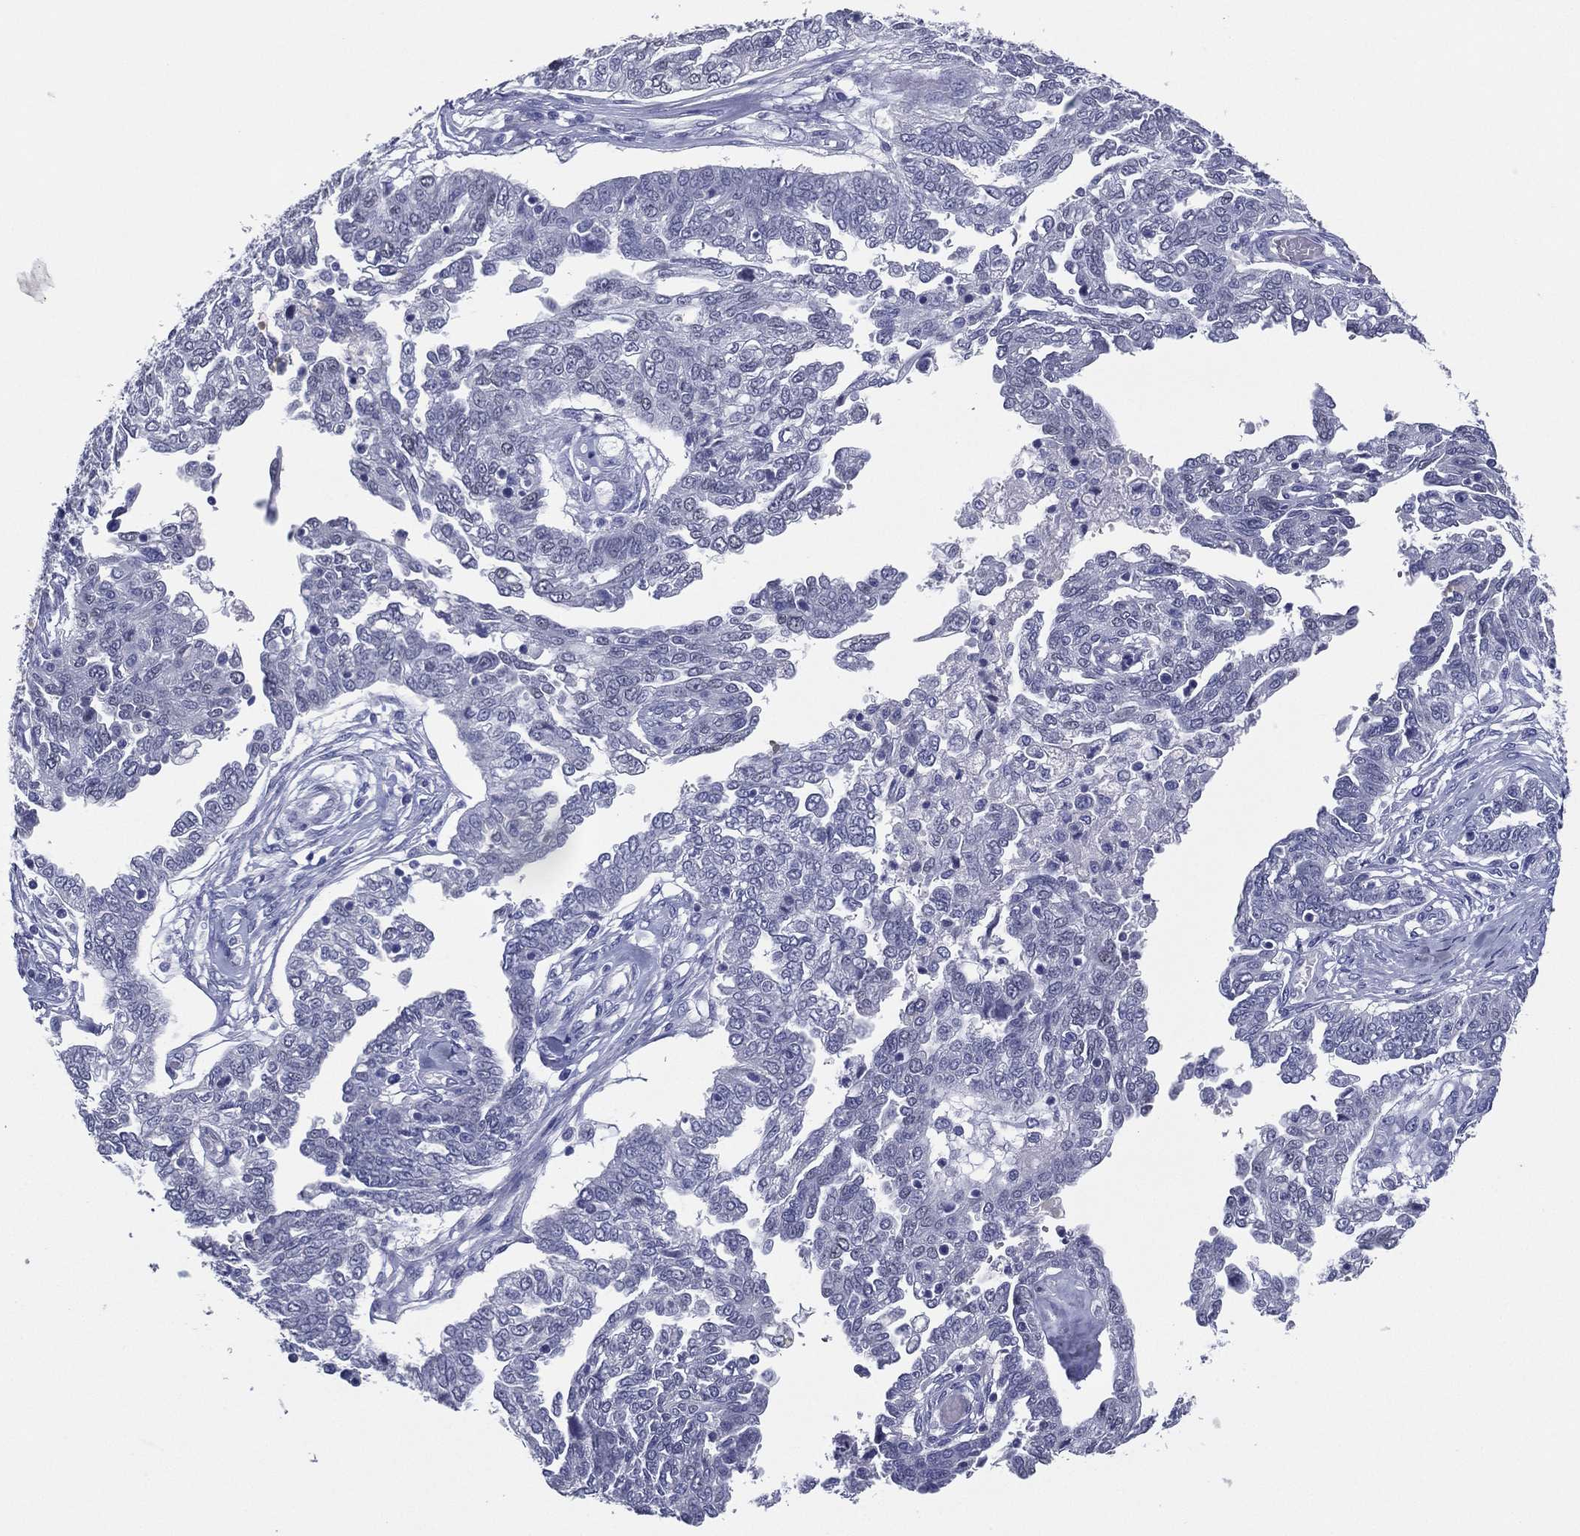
{"staining": {"intensity": "negative", "quantity": "none", "location": "none"}, "tissue": "ovarian cancer", "cell_type": "Tumor cells", "image_type": "cancer", "snomed": [{"axis": "morphology", "description": "Cystadenocarcinoma, serous, NOS"}, {"axis": "topography", "description": "Ovary"}], "caption": "Ovarian serous cystadenocarcinoma was stained to show a protein in brown. There is no significant expression in tumor cells.", "gene": "TFAP2A", "patient": {"sex": "female", "age": 67}}